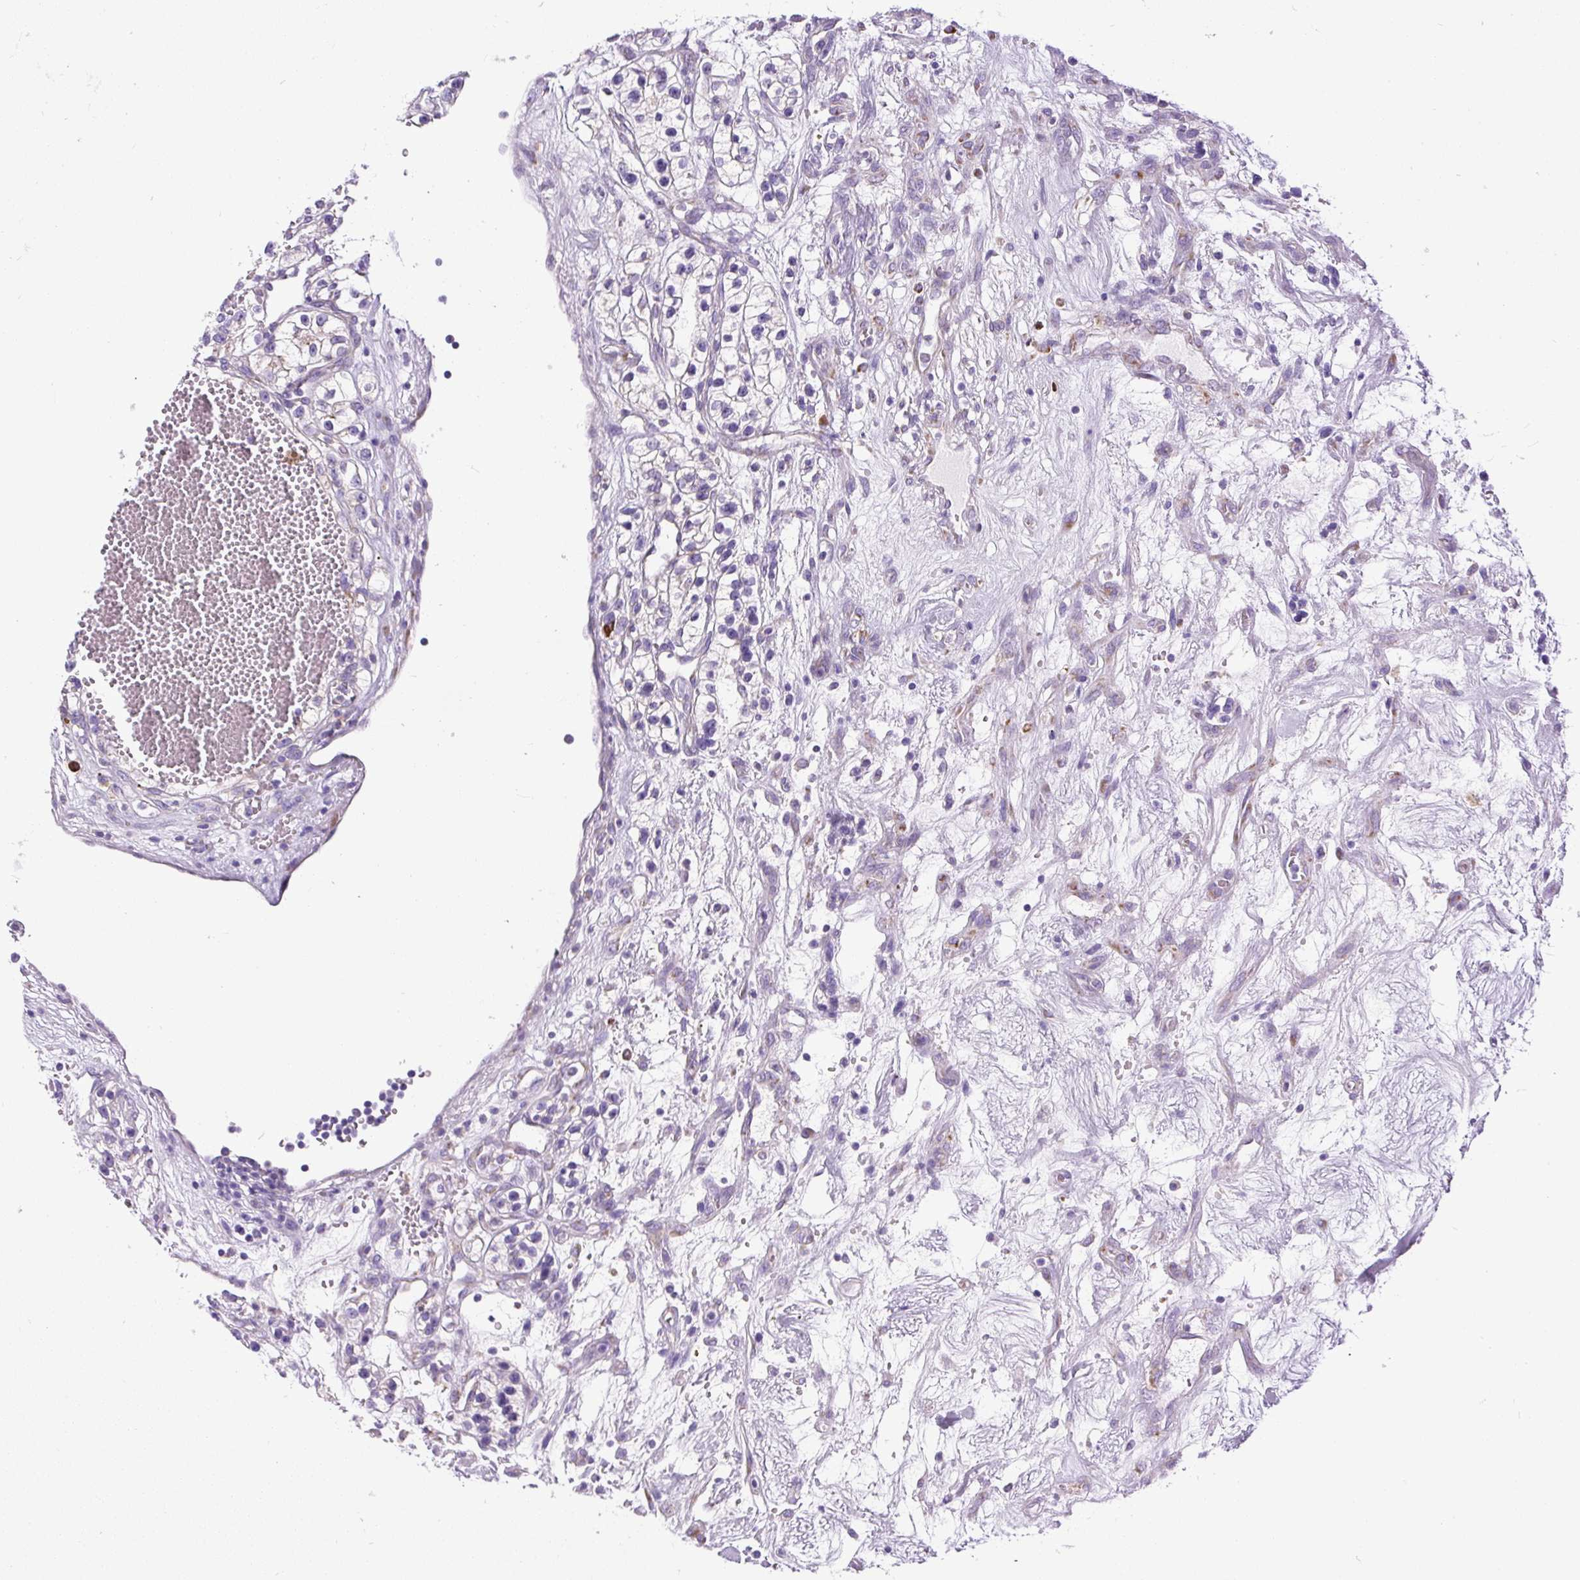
{"staining": {"intensity": "negative", "quantity": "none", "location": "none"}, "tissue": "renal cancer", "cell_type": "Tumor cells", "image_type": "cancer", "snomed": [{"axis": "morphology", "description": "Adenocarcinoma, NOS"}, {"axis": "topography", "description": "Kidney"}], "caption": "Human renal adenocarcinoma stained for a protein using IHC exhibits no expression in tumor cells.", "gene": "DDOST", "patient": {"sex": "female", "age": 57}}